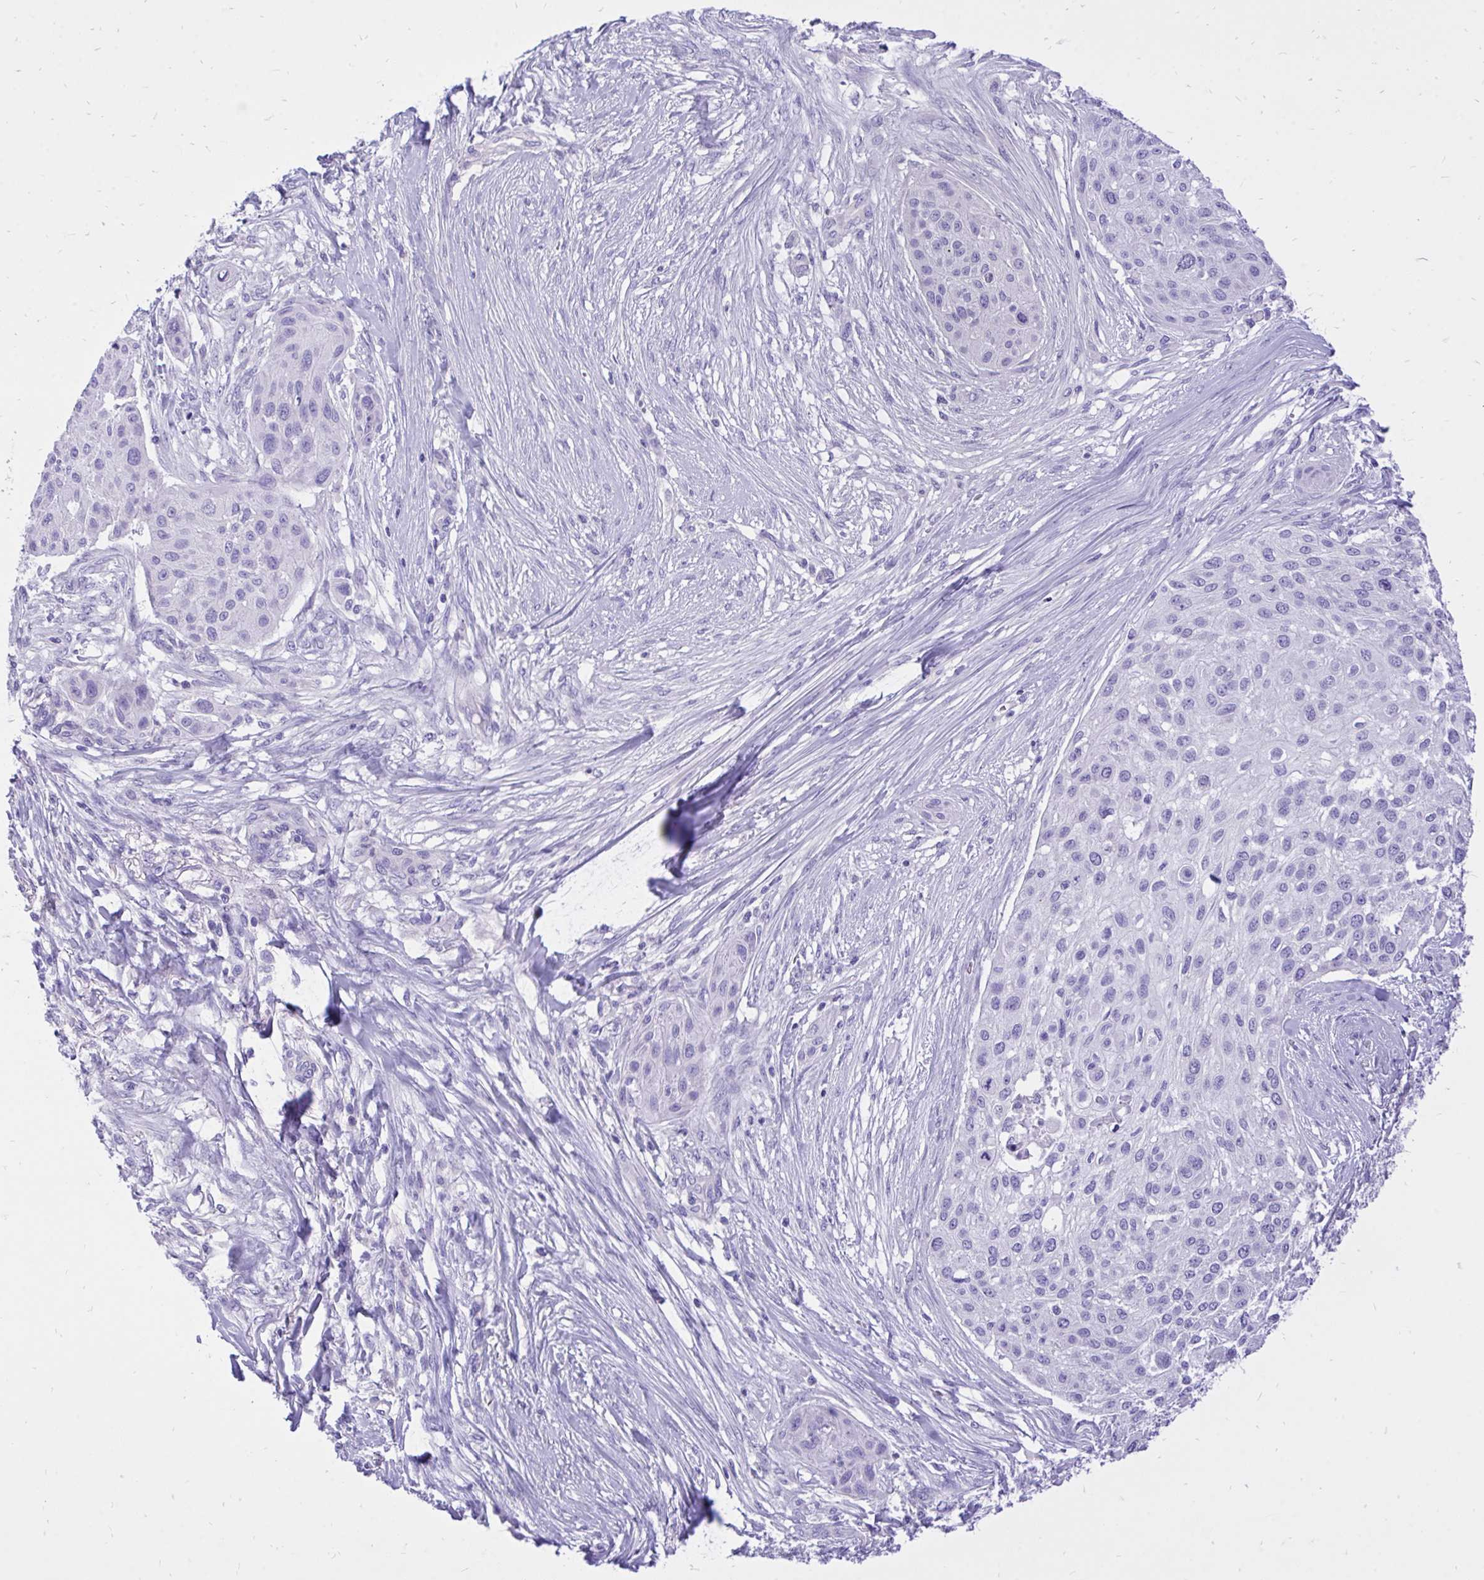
{"staining": {"intensity": "negative", "quantity": "none", "location": "none"}, "tissue": "skin cancer", "cell_type": "Tumor cells", "image_type": "cancer", "snomed": [{"axis": "morphology", "description": "Squamous cell carcinoma, NOS"}, {"axis": "topography", "description": "Skin"}], "caption": "Histopathology image shows no protein staining in tumor cells of skin cancer tissue. (DAB IHC visualized using brightfield microscopy, high magnification).", "gene": "MON1A", "patient": {"sex": "female", "age": 87}}